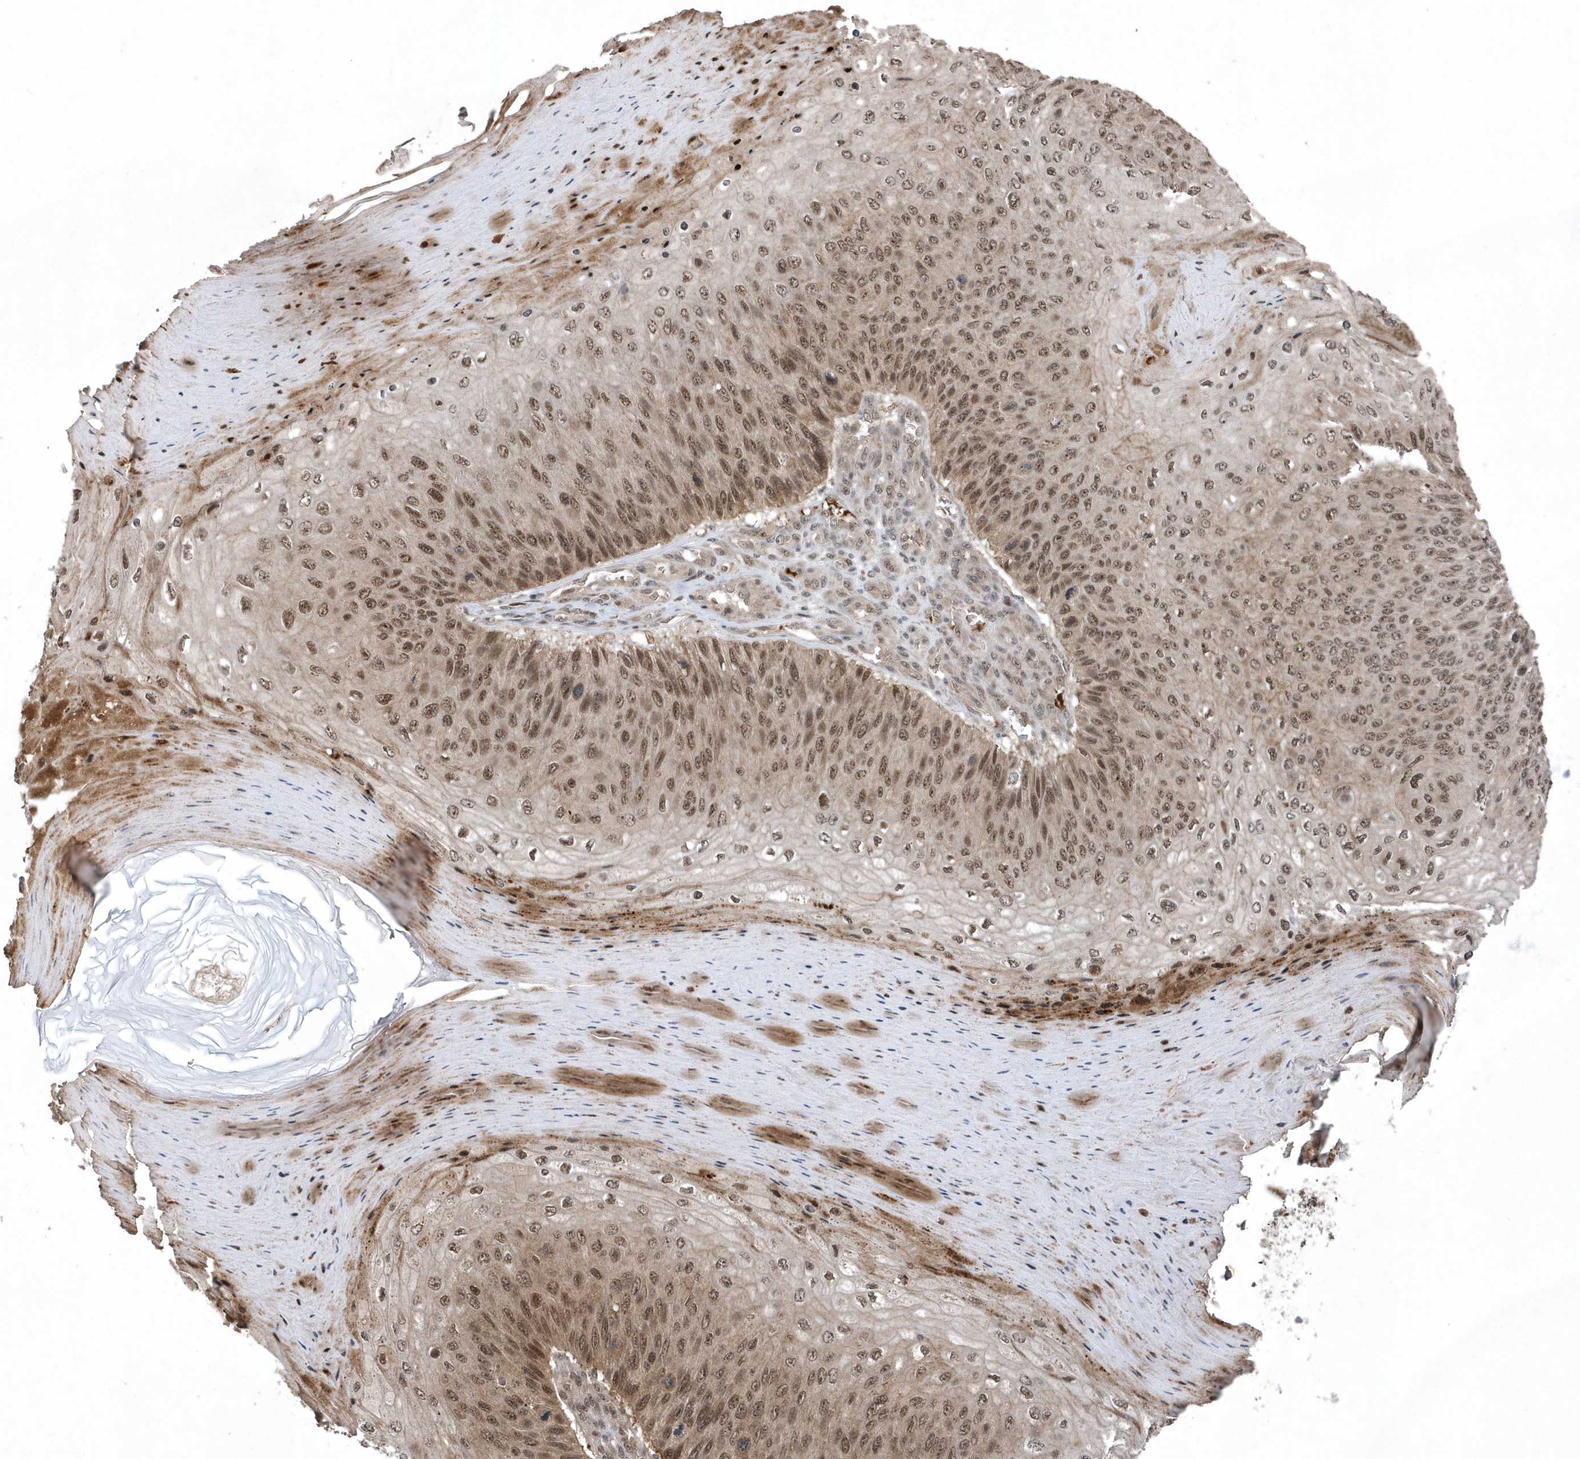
{"staining": {"intensity": "moderate", "quantity": ">75%", "location": "cytoplasmic/membranous,nuclear"}, "tissue": "skin cancer", "cell_type": "Tumor cells", "image_type": "cancer", "snomed": [{"axis": "morphology", "description": "Squamous cell carcinoma, NOS"}, {"axis": "topography", "description": "Skin"}], "caption": "IHC (DAB) staining of squamous cell carcinoma (skin) shows moderate cytoplasmic/membranous and nuclear protein staining in about >75% of tumor cells. The protein of interest is shown in brown color, while the nuclei are stained blue.", "gene": "QTRT2", "patient": {"sex": "female", "age": 88}}